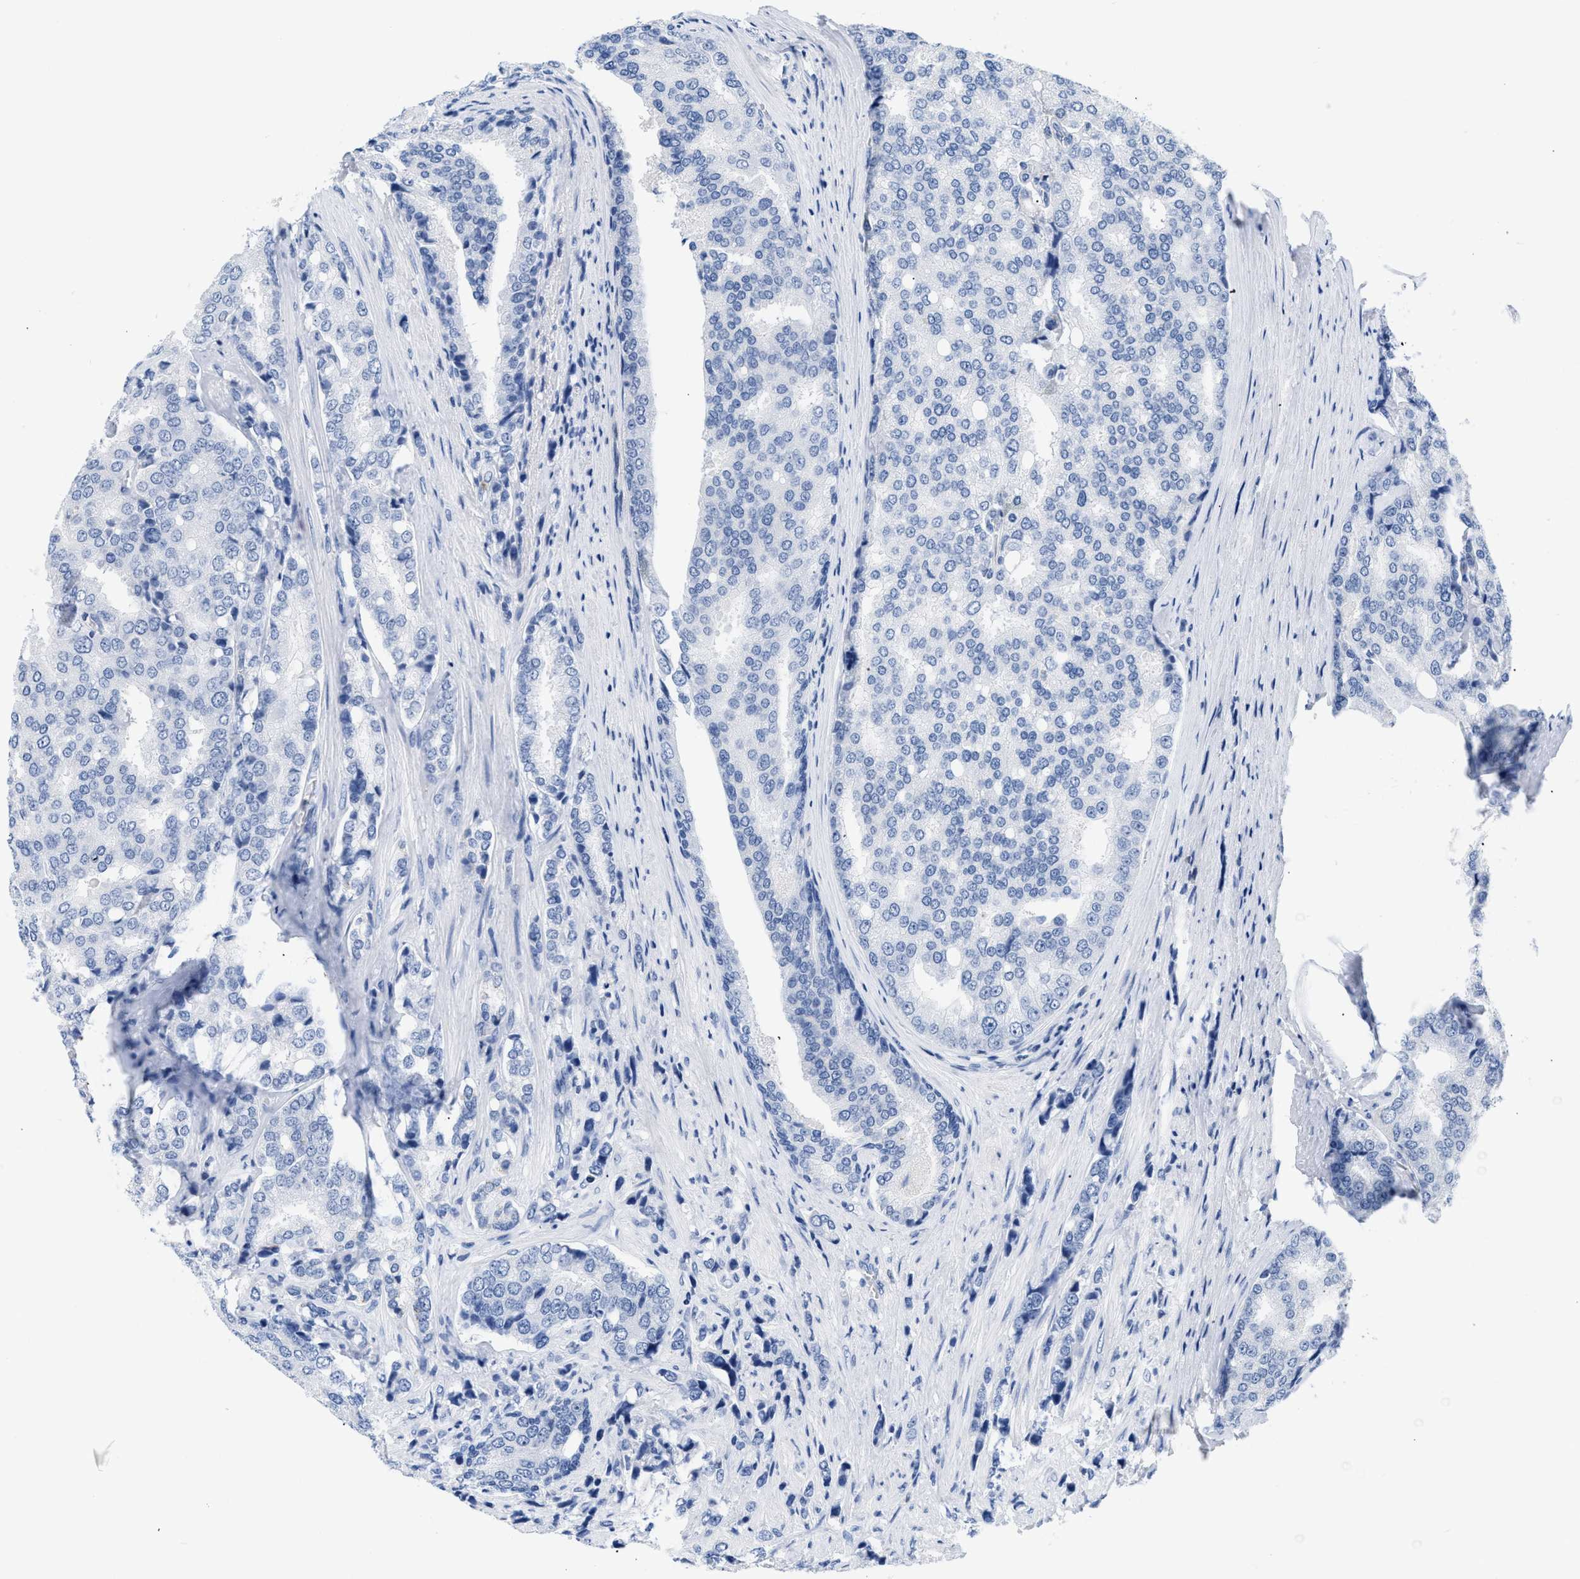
{"staining": {"intensity": "negative", "quantity": "none", "location": "none"}, "tissue": "prostate cancer", "cell_type": "Tumor cells", "image_type": "cancer", "snomed": [{"axis": "morphology", "description": "Adenocarcinoma, High grade"}, {"axis": "topography", "description": "Prostate"}], "caption": "DAB (3,3'-diaminobenzidine) immunohistochemical staining of prostate adenocarcinoma (high-grade) demonstrates no significant positivity in tumor cells. (Stains: DAB IHC with hematoxylin counter stain, Microscopy: brightfield microscopy at high magnification).", "gene": "BOLL", "patient": {"sex": "male", "age": 50}}